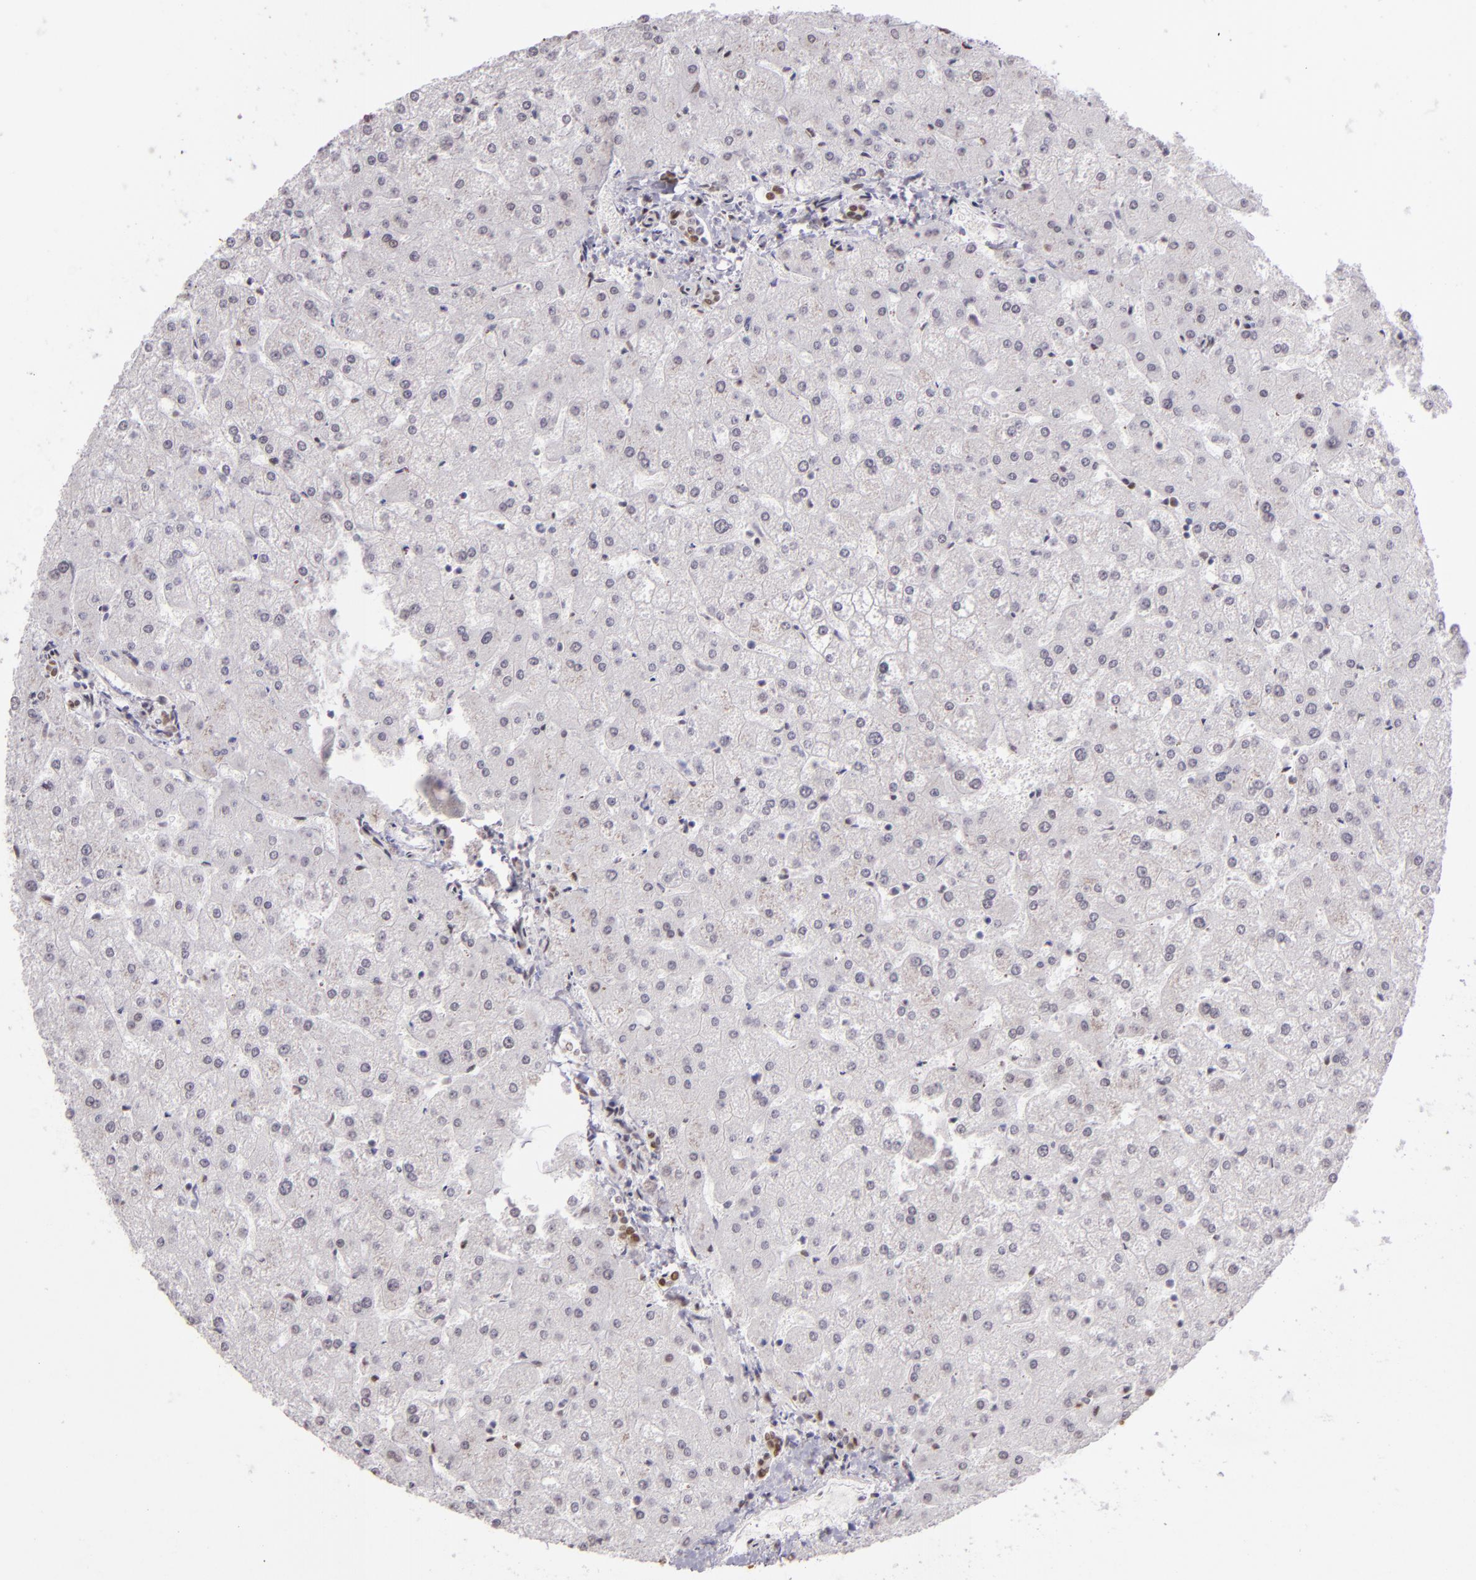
{"staining": {"intensity": "moderate", "quantity": ">75%", "location": "nuclear"}, "tissue": "liver", "cell_type": "Cholangiocytes", "image_type": "normal", "snomed": [{"axis": "morphology", "description": "Normal tissue, NOS"}, {"axis": "topography", "description": "Liver"}], "caption": "Unremarkable liver exhibits moderate nuclear staining in approximately >75% of cholangiocytes, visualized by immunohistochemistry.", "gene": "PAPOLA", "patient": {"sex": "female", "age": 32}}